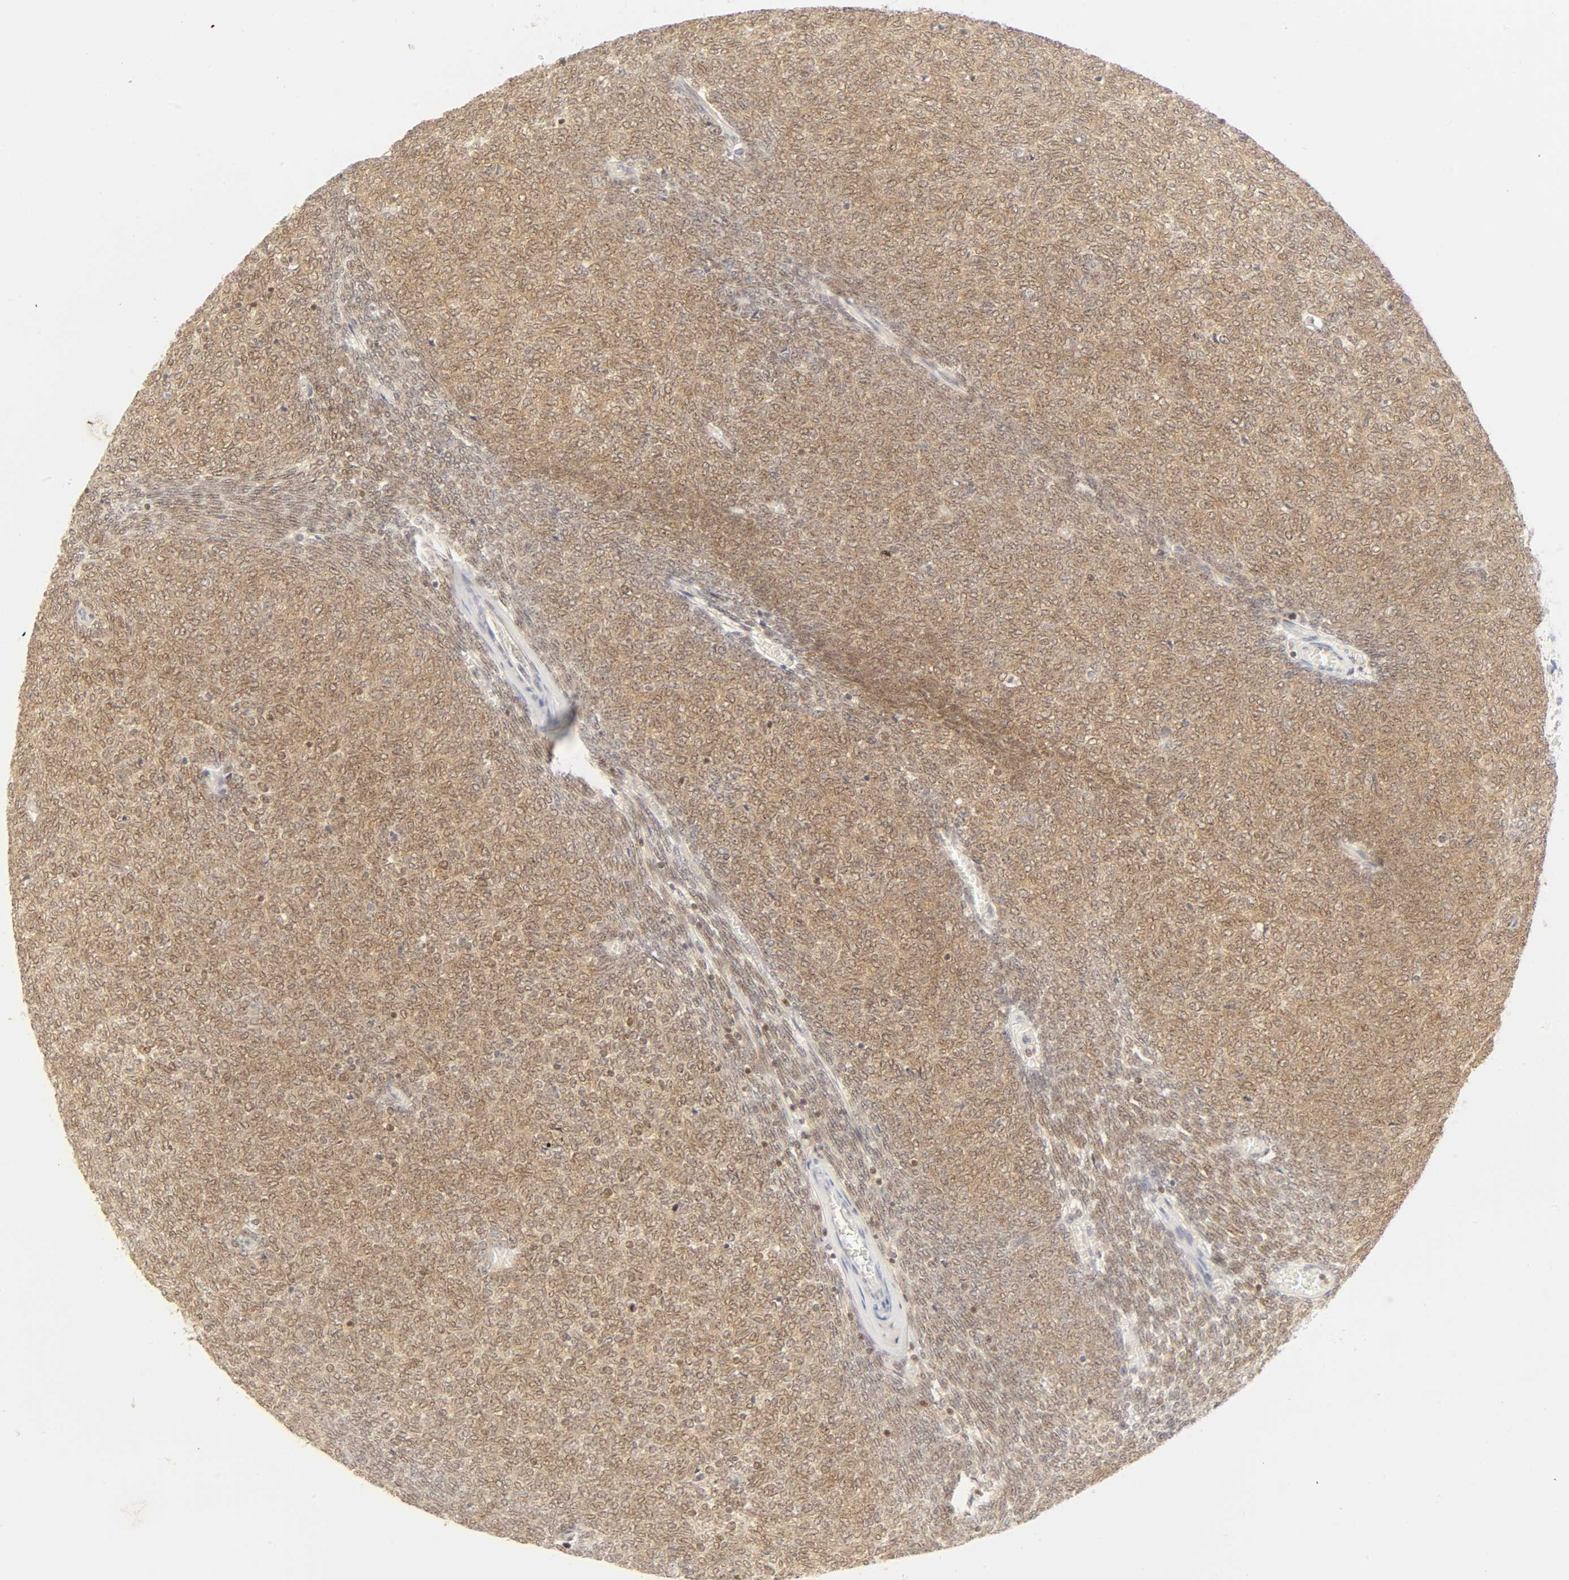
{"staining": {"intensity": "strong", "quantity": ">75%", "location": "cytoplasmic/membranous"}, "tissue": "renal cancer", "cell_type": "Tumor cells", "image_type": "cancer", "snomed": [{"axis": "morphology", "description": "Adenocarcinoma, NOS"}, {"axis": "topography", "description": "Kidney"}], "caption": "This histopathology image demonstrates immunohistochemistry staining of human renal cancer, with high strong cytoplasmic/membranous staining in approximately >75% of tumor cells.", "gene": "KIF2A", "patient": {"sex": "female", "age": 41}}